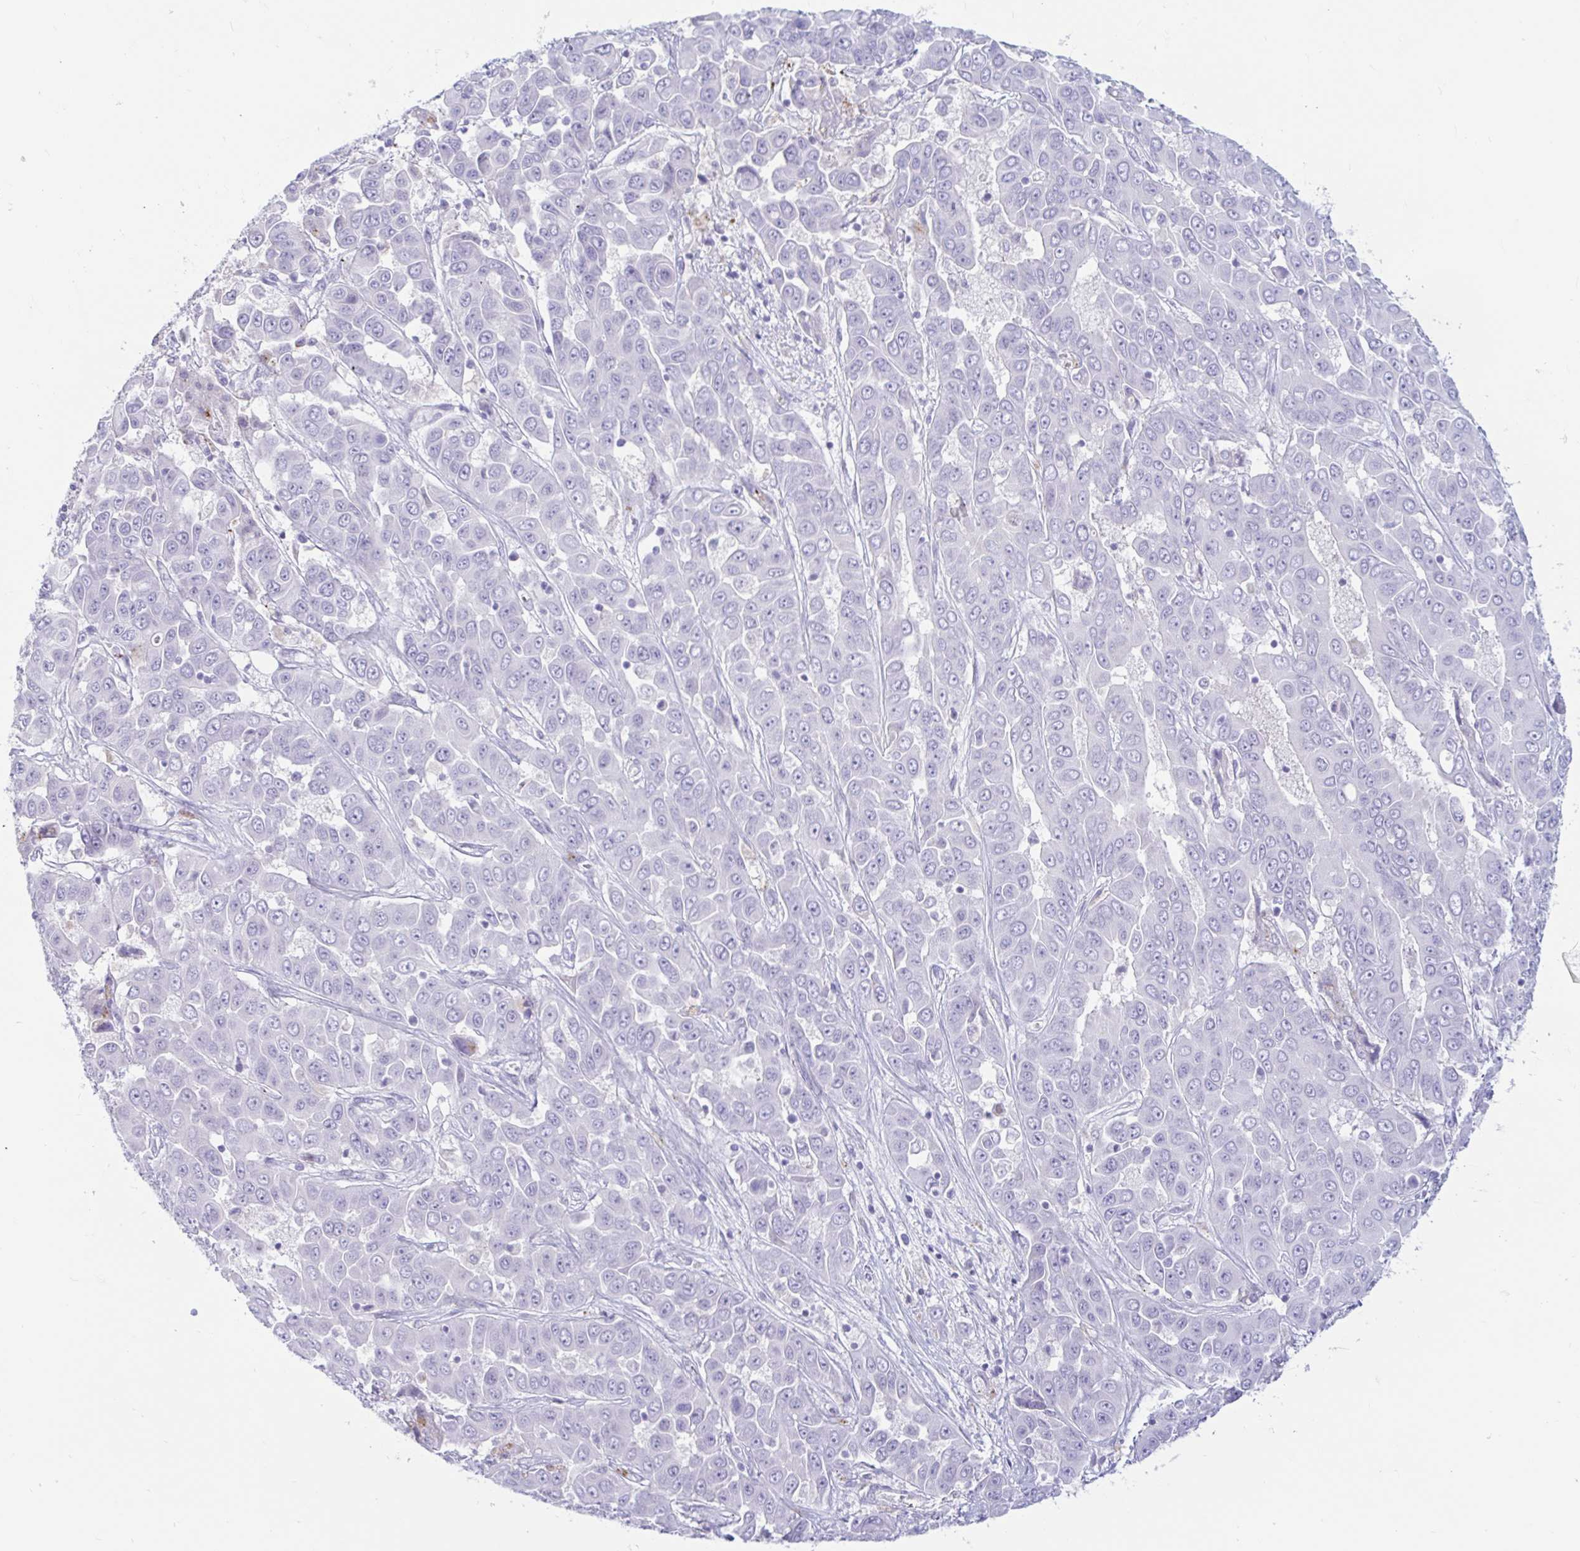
{"staining": {"intensity": "negative", "quantity": "none", "location": "none"}, "tissue": "liver cancer", "cell_type": "Tumor cells", "image_type": "cancer", "snomed": [{"axis": "morphology", "description": "Cholangiocarcinoma"}, {"axis": "topography", "description": "Liver"}], "caption": "The histopathology image demonstrates no significant staining in tumor cells of liver cholangiocarcinoma. (DAB (3,3'-diaminobenzidine) IHC, high magnification).", "gene": "ERICH6", "patient": {"sex": "female", "age": 52}}